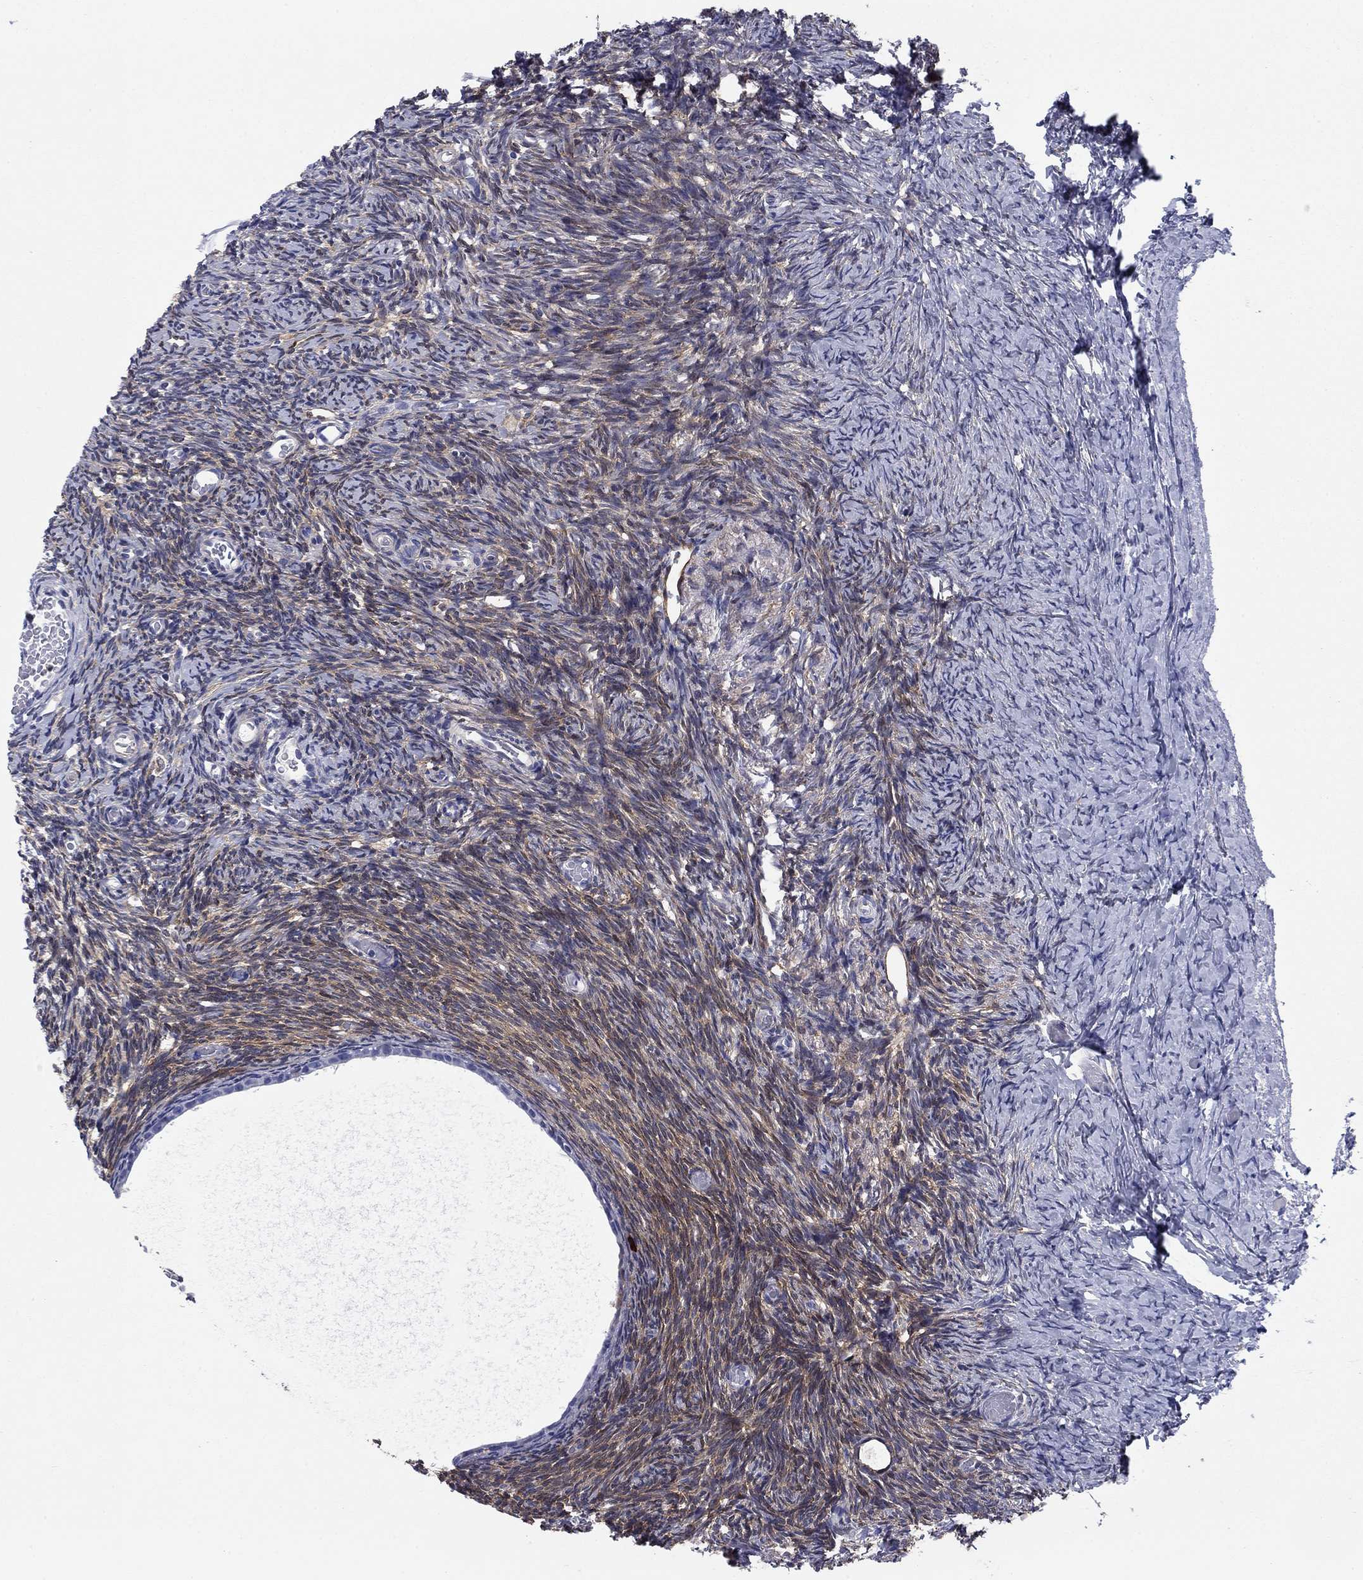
{"staining": {"intensity": "negative", "quantity": "none", "location": "none"}, "tissue": "ovary", "cell_type": "Follicle cells", "image_type": "normal", "snomed": [{"axis": "morphology", "description": "Normal tissue, NOS"}, {"axis": "topography", "description": "Ovary"}], "caption": "This is a image of immunohistochemistry staining of benign ovary, which shows no positivity in follicle cells.", "gene": "STMN1", "patient": {"sex": "female", "age": 39}}